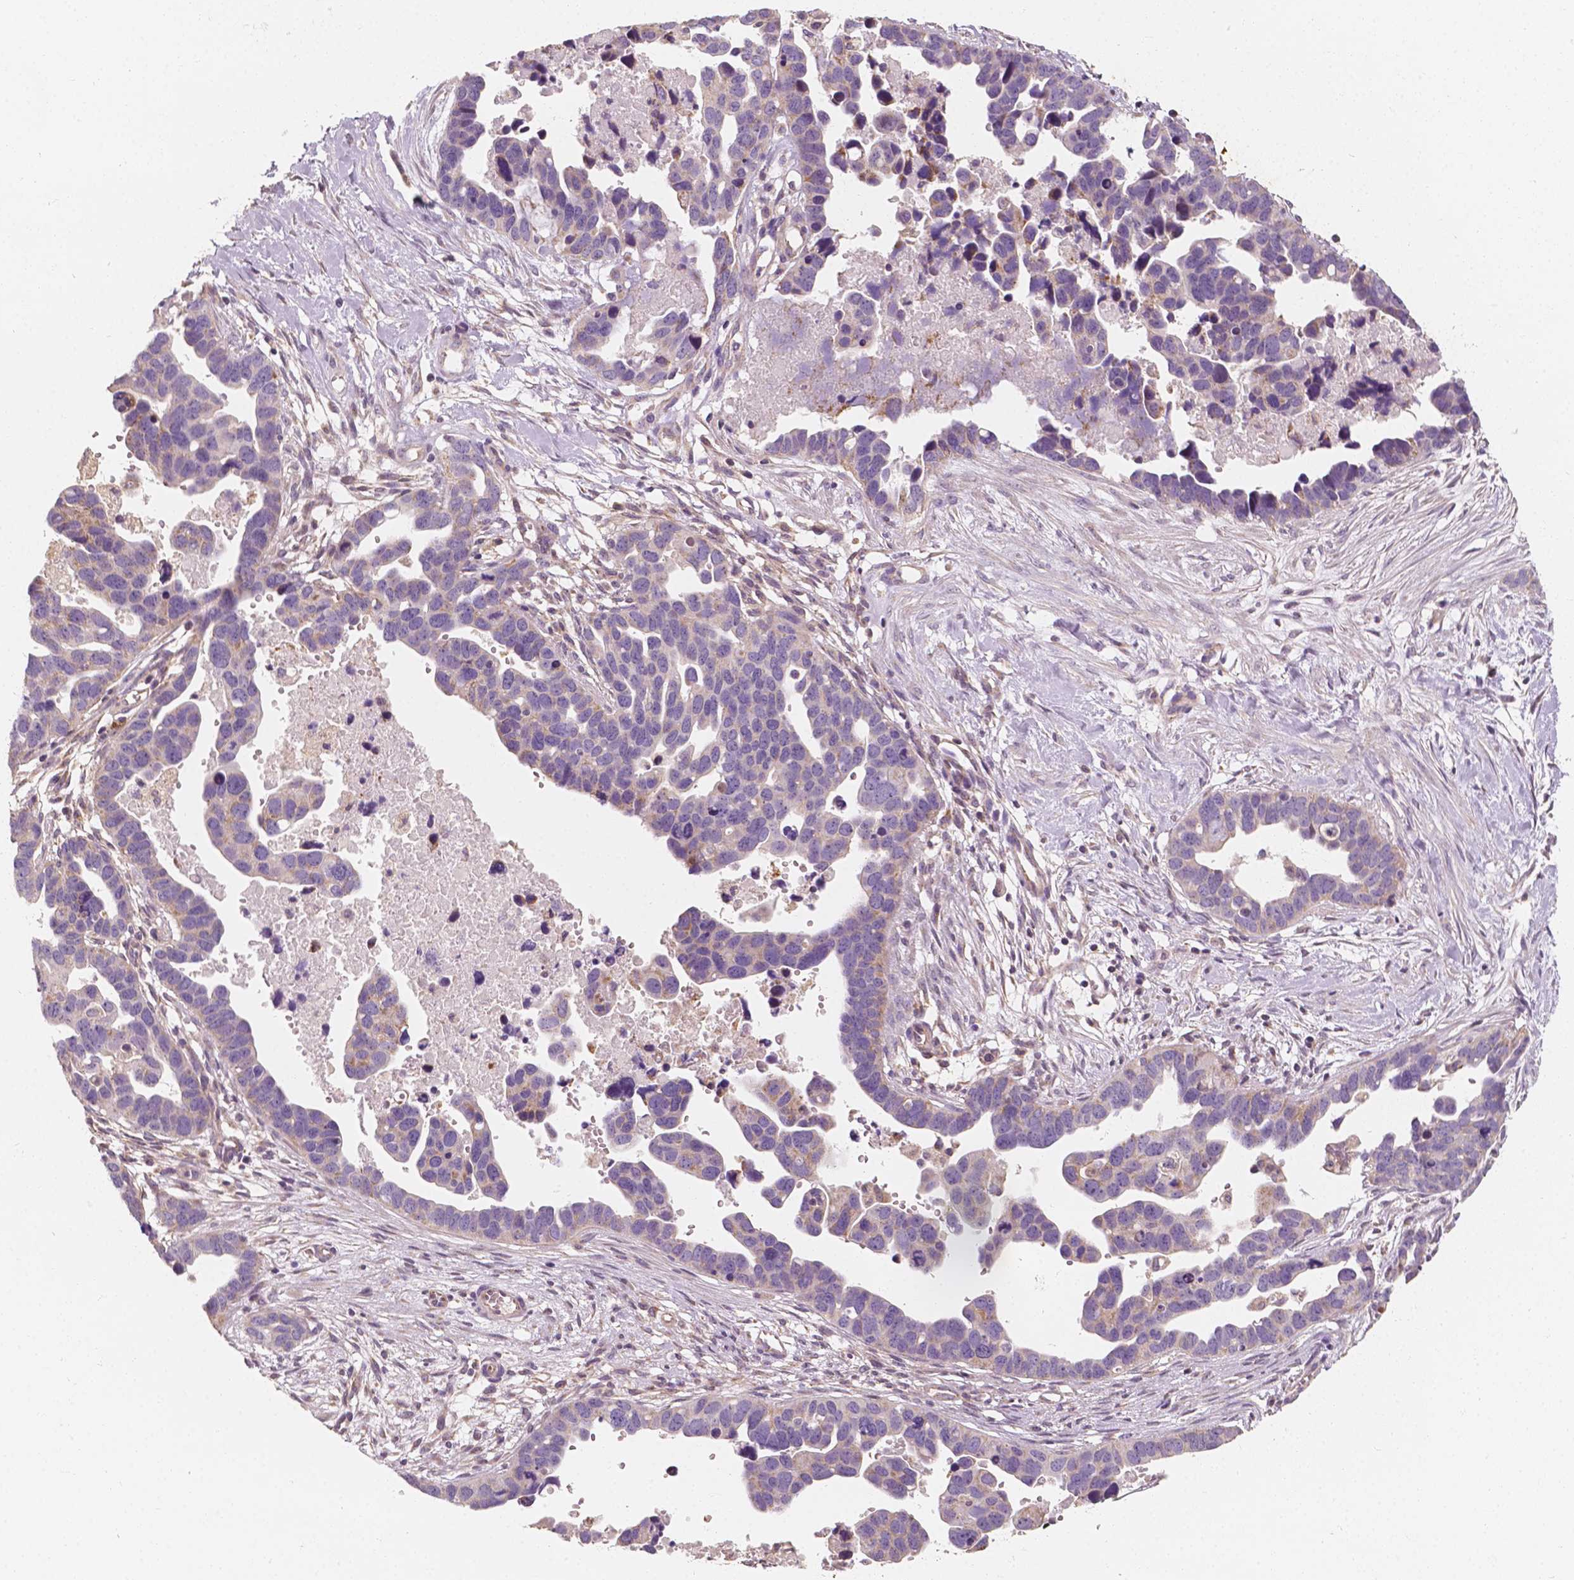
{"staining": {"intensity": "negative", "quantity": "none", "location": "none"}, "tissue": "ovarian cancer", "cell_type": "Tumor cells", "image_type": "cancer", "snomed": [{"axis": "morphology", "description": "Cystadenocarcinoma, serous, NOS"}, {"axis": "topography", "description": "Ovary"}], "caption": "The immunohistochemistry (IHC) micrograph has no significant staining in tumor cells of serous cystadenocarcinoma (ovarian) tissue. (DAB immunohistochemistry (IHC) with hematoxylin counter stain).", "gene": "SHPK", "patient": {"sex": "female", "age": 54}}